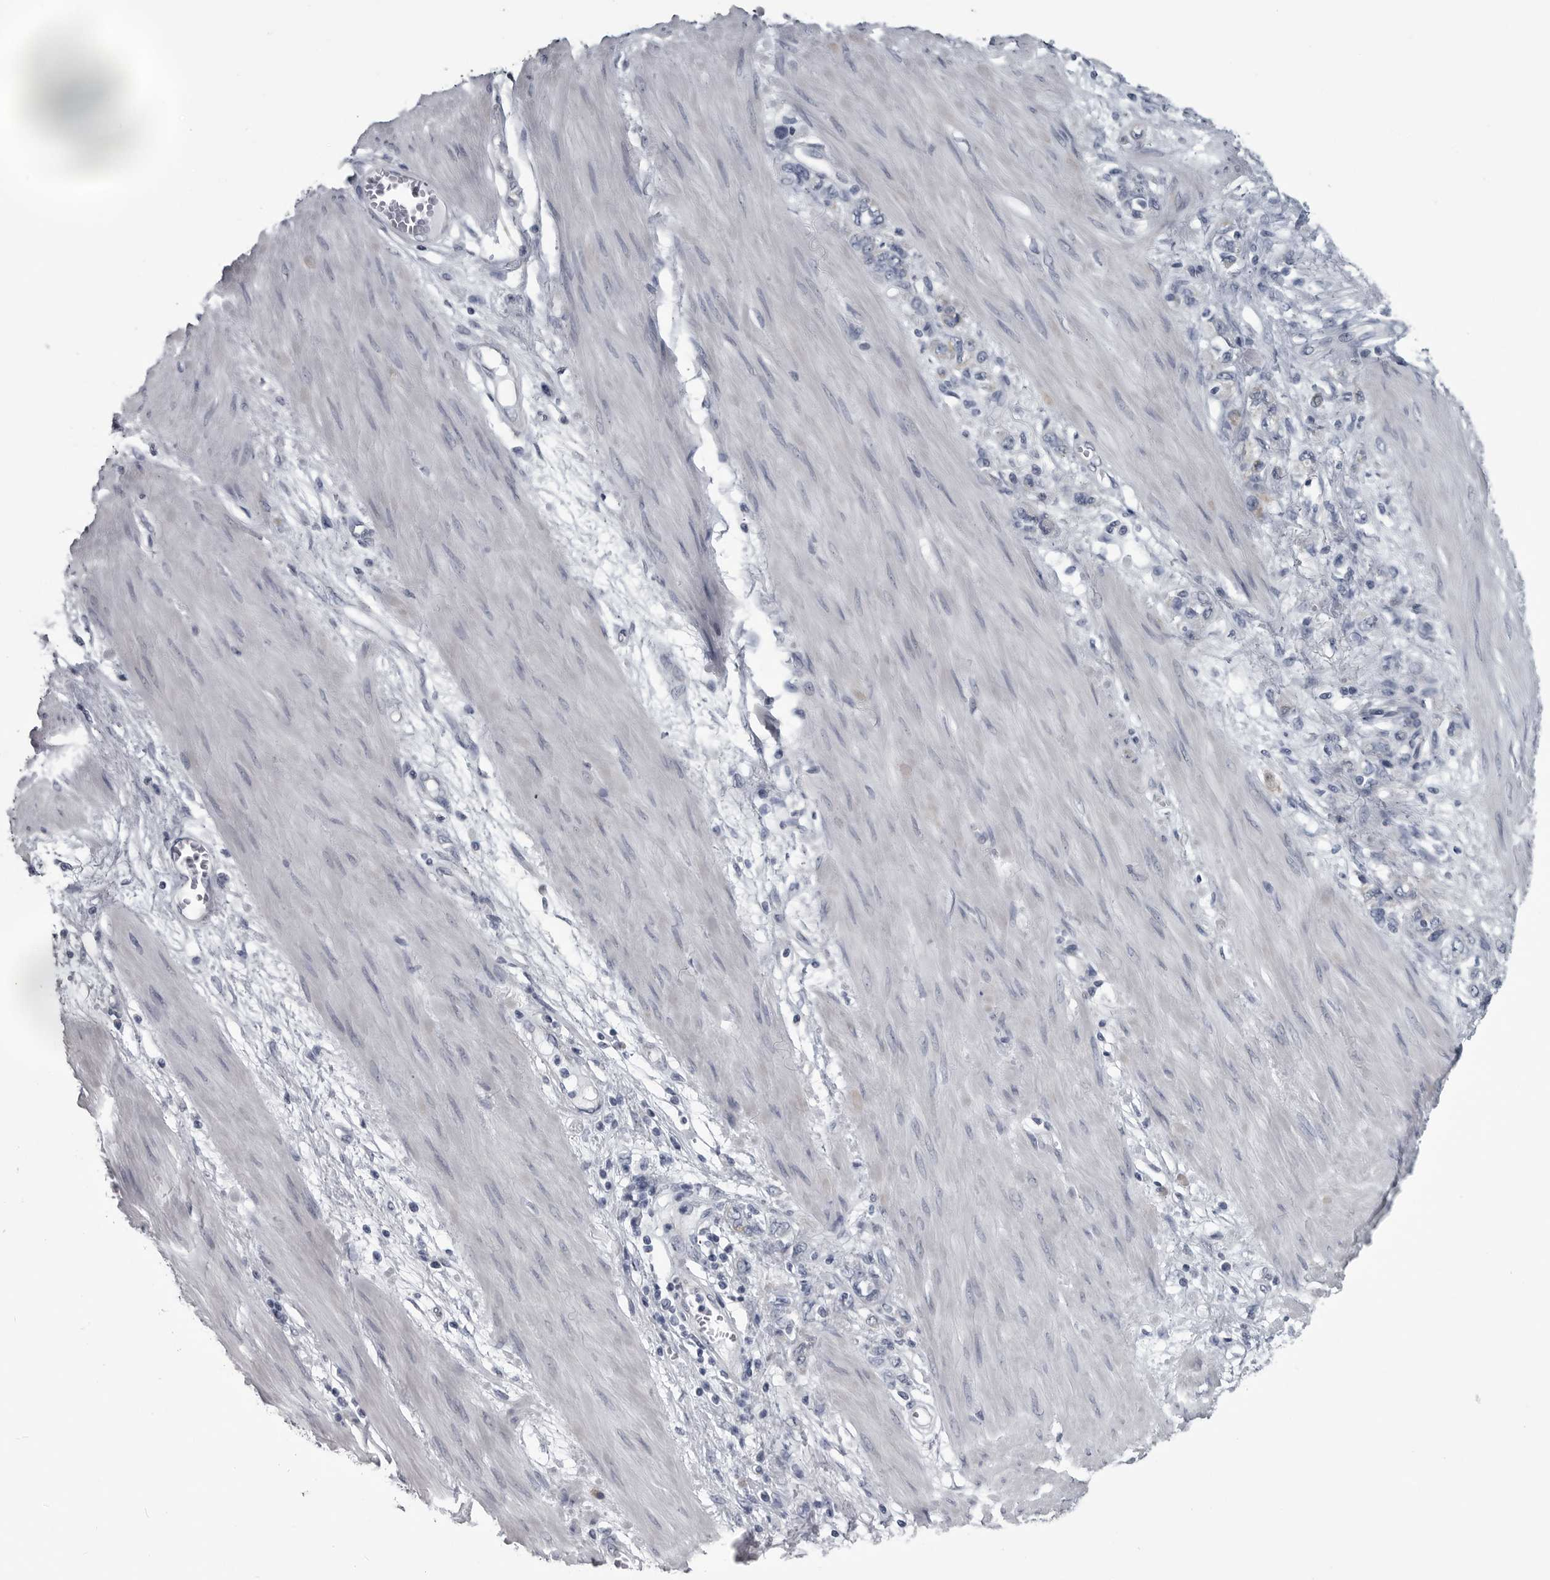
{"staining": {"intensity": "negative", "quantity": "none", "location": "none"}, "tissue": "stomach cancer", "cell_type": "Tumor cells", "image_type": "cancer", "snomed": [{"axis": "morphology", "description": "Adenocarcinoma, NOS"}, {"axis": "topography", "description": "Stomach"}], "caption": "This is an IHC photomicrograph of human stomach cancer (adenocarcinoma). There is no expression in tumor cells.", "gene": "MYOC", "patient": {"sex": "female", "age": 76}}